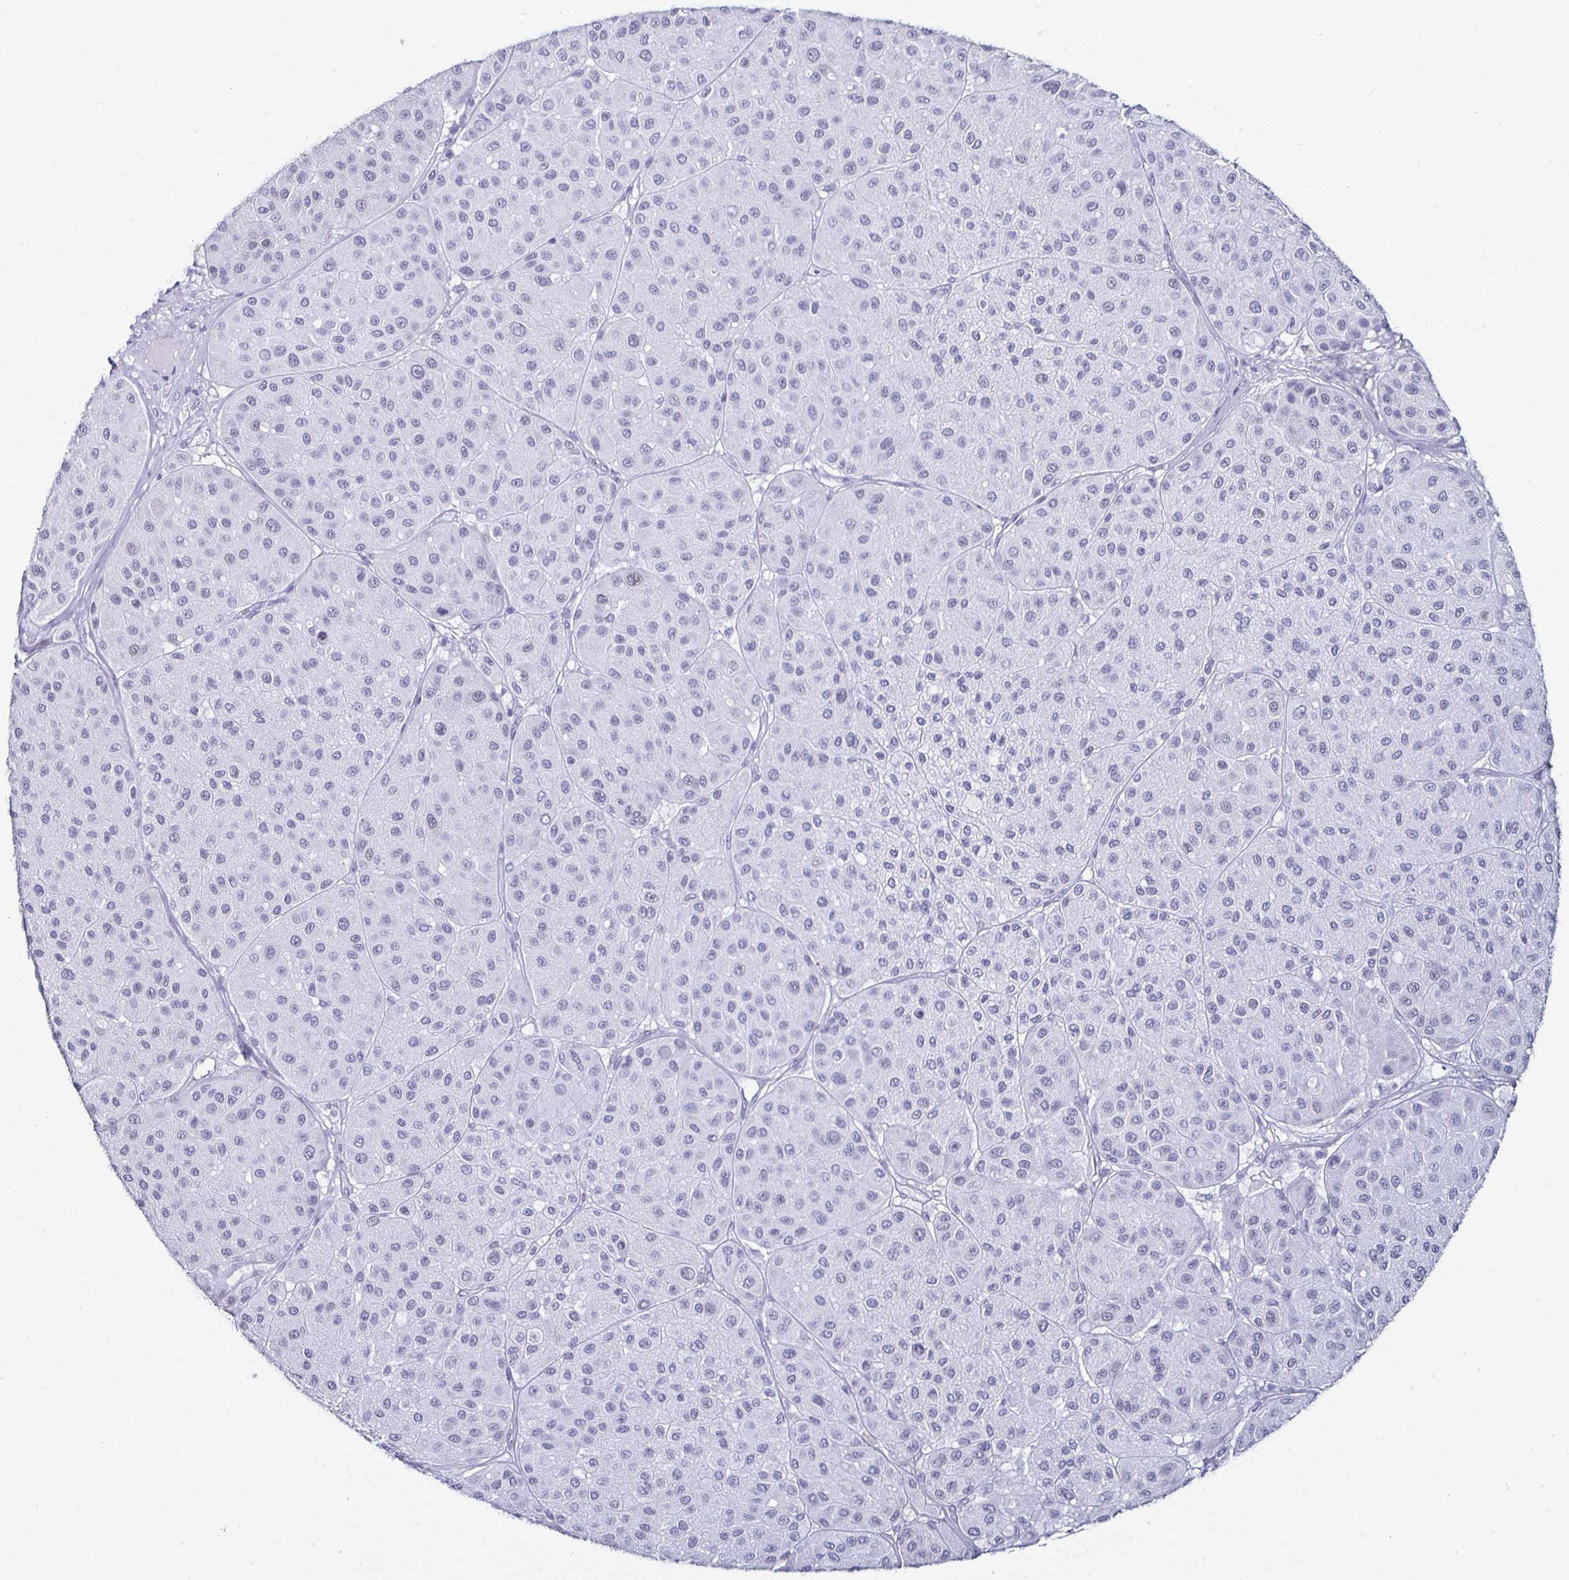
{"staining": {"intensity": "negative", "quantity": "none", "location": "none"}, "tissue": "melanoma", "cell_type": "Tumor cells", "image_type": "cancer", "snomed": [{"axis": "morphology", "description": "Malignant melanoma, Metastatic site"}, {"axis": "topography", "description": "Smooth muscle"}], "caption": "Melanoma was stained to show a protein in brown. There is no significant staining in tumor cells. (Stains: DAB immunohistochemistry (IHC) with hematoxylin counter stain, Microscopy: brightfield microscopy at high magnification).", "gene": "KRT4", "patient": {"sex": "male", "age": 41}}